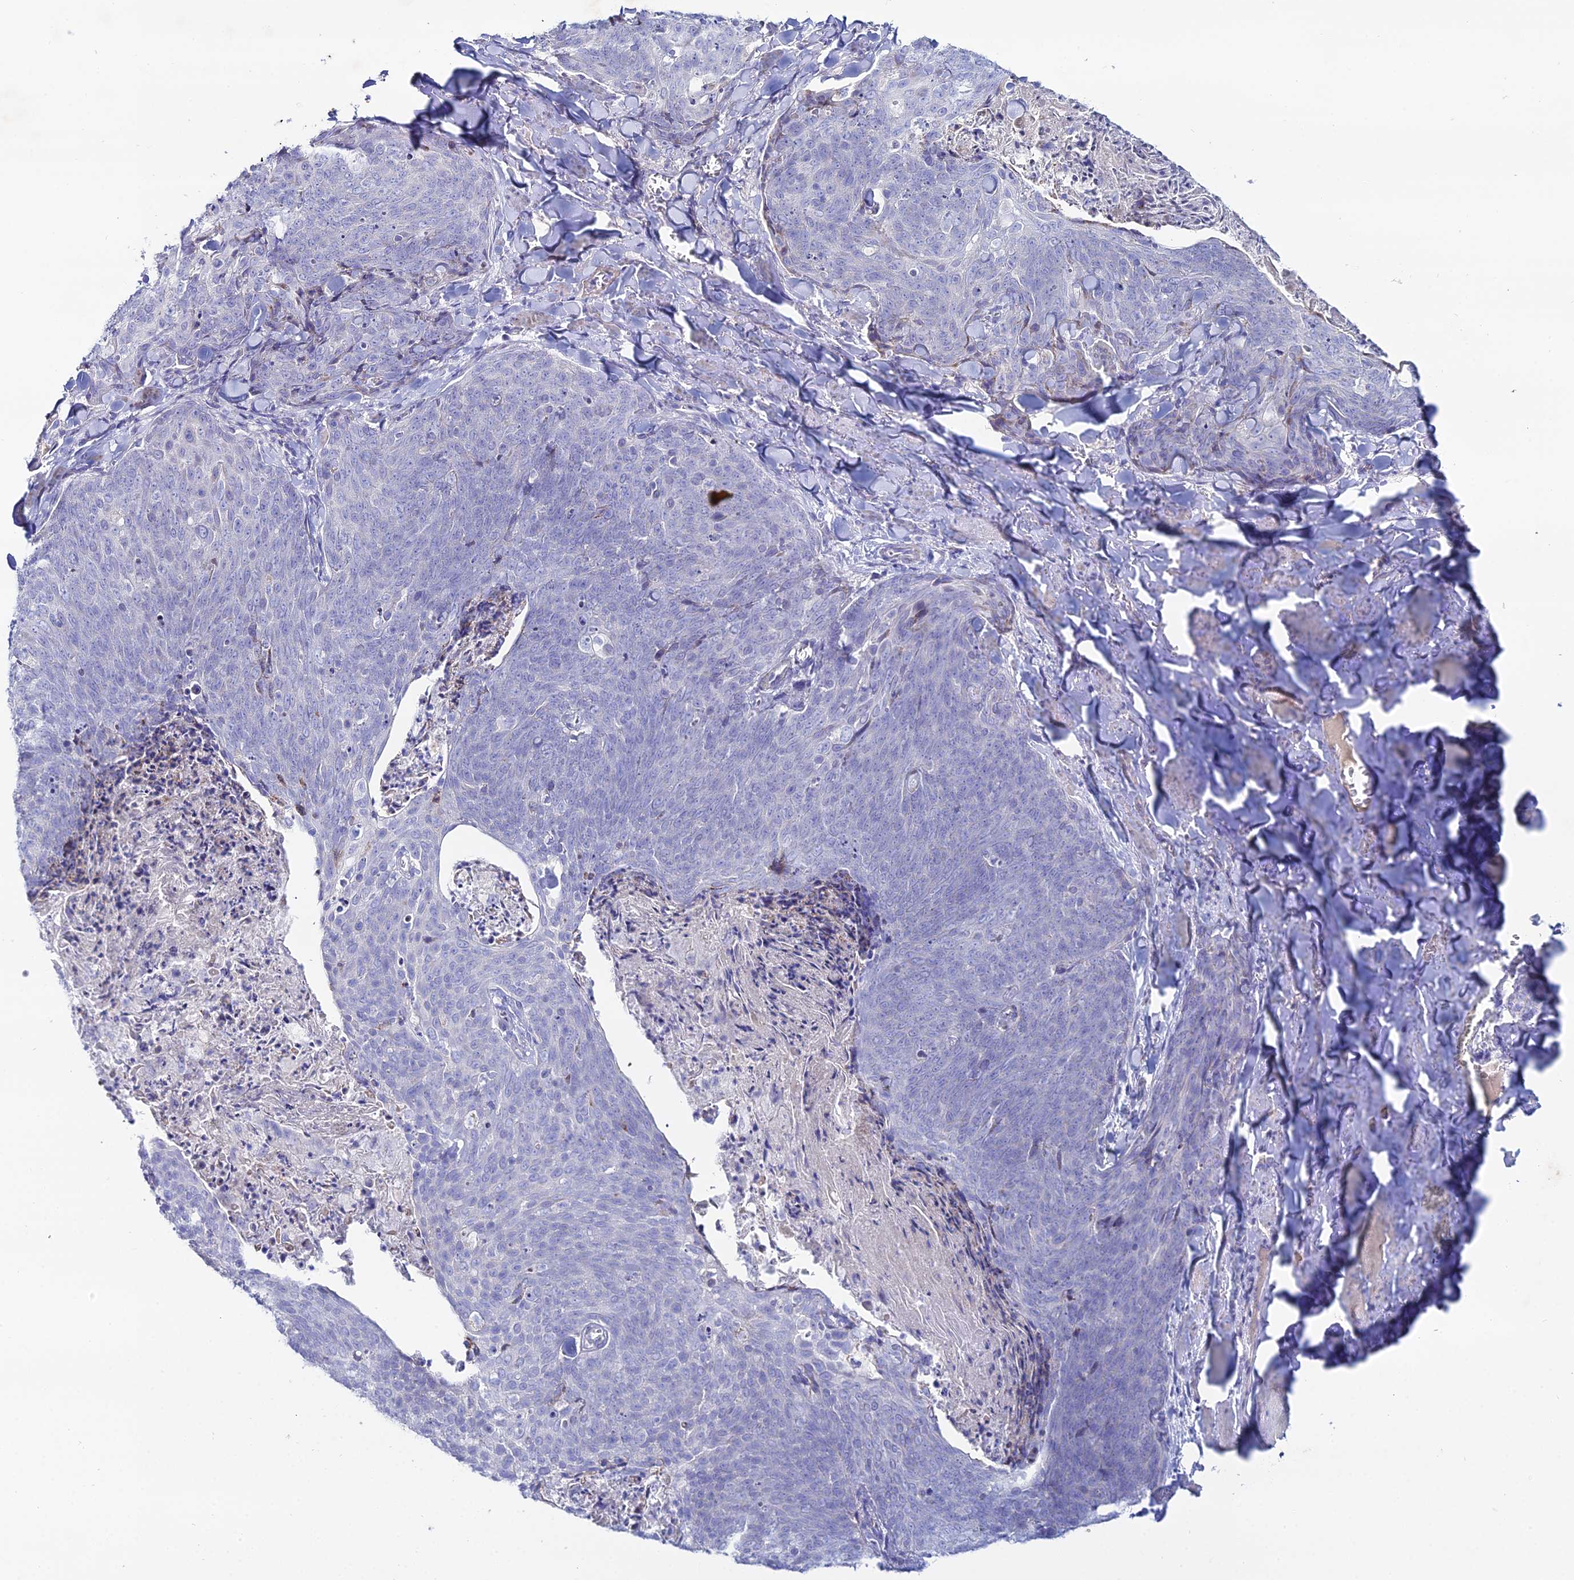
{"staining": {"intensity": "negative", "quantity": "none", "location": "none"}, "tissue": "skin cancer", "cell_type": "Tumor cells", "image_type": "cancer", "snomed": [{"axis": "morphology", "description": "Squamous cell carcinoma, NOS"}, {"axis": "topography", "description": "Skin"}, {"axis": "topography", "description": "Vulva"}], "caption": "Immunohistochemical staining of human skin cancer (squamous cell carcinoma) reveals no significant staining in tumor cells. (DAB immunohistochemistry visualized using brightfield microscopy, high magnification).", "gene": "DHX34", "patient": {"sex": "female", "age": 85}}